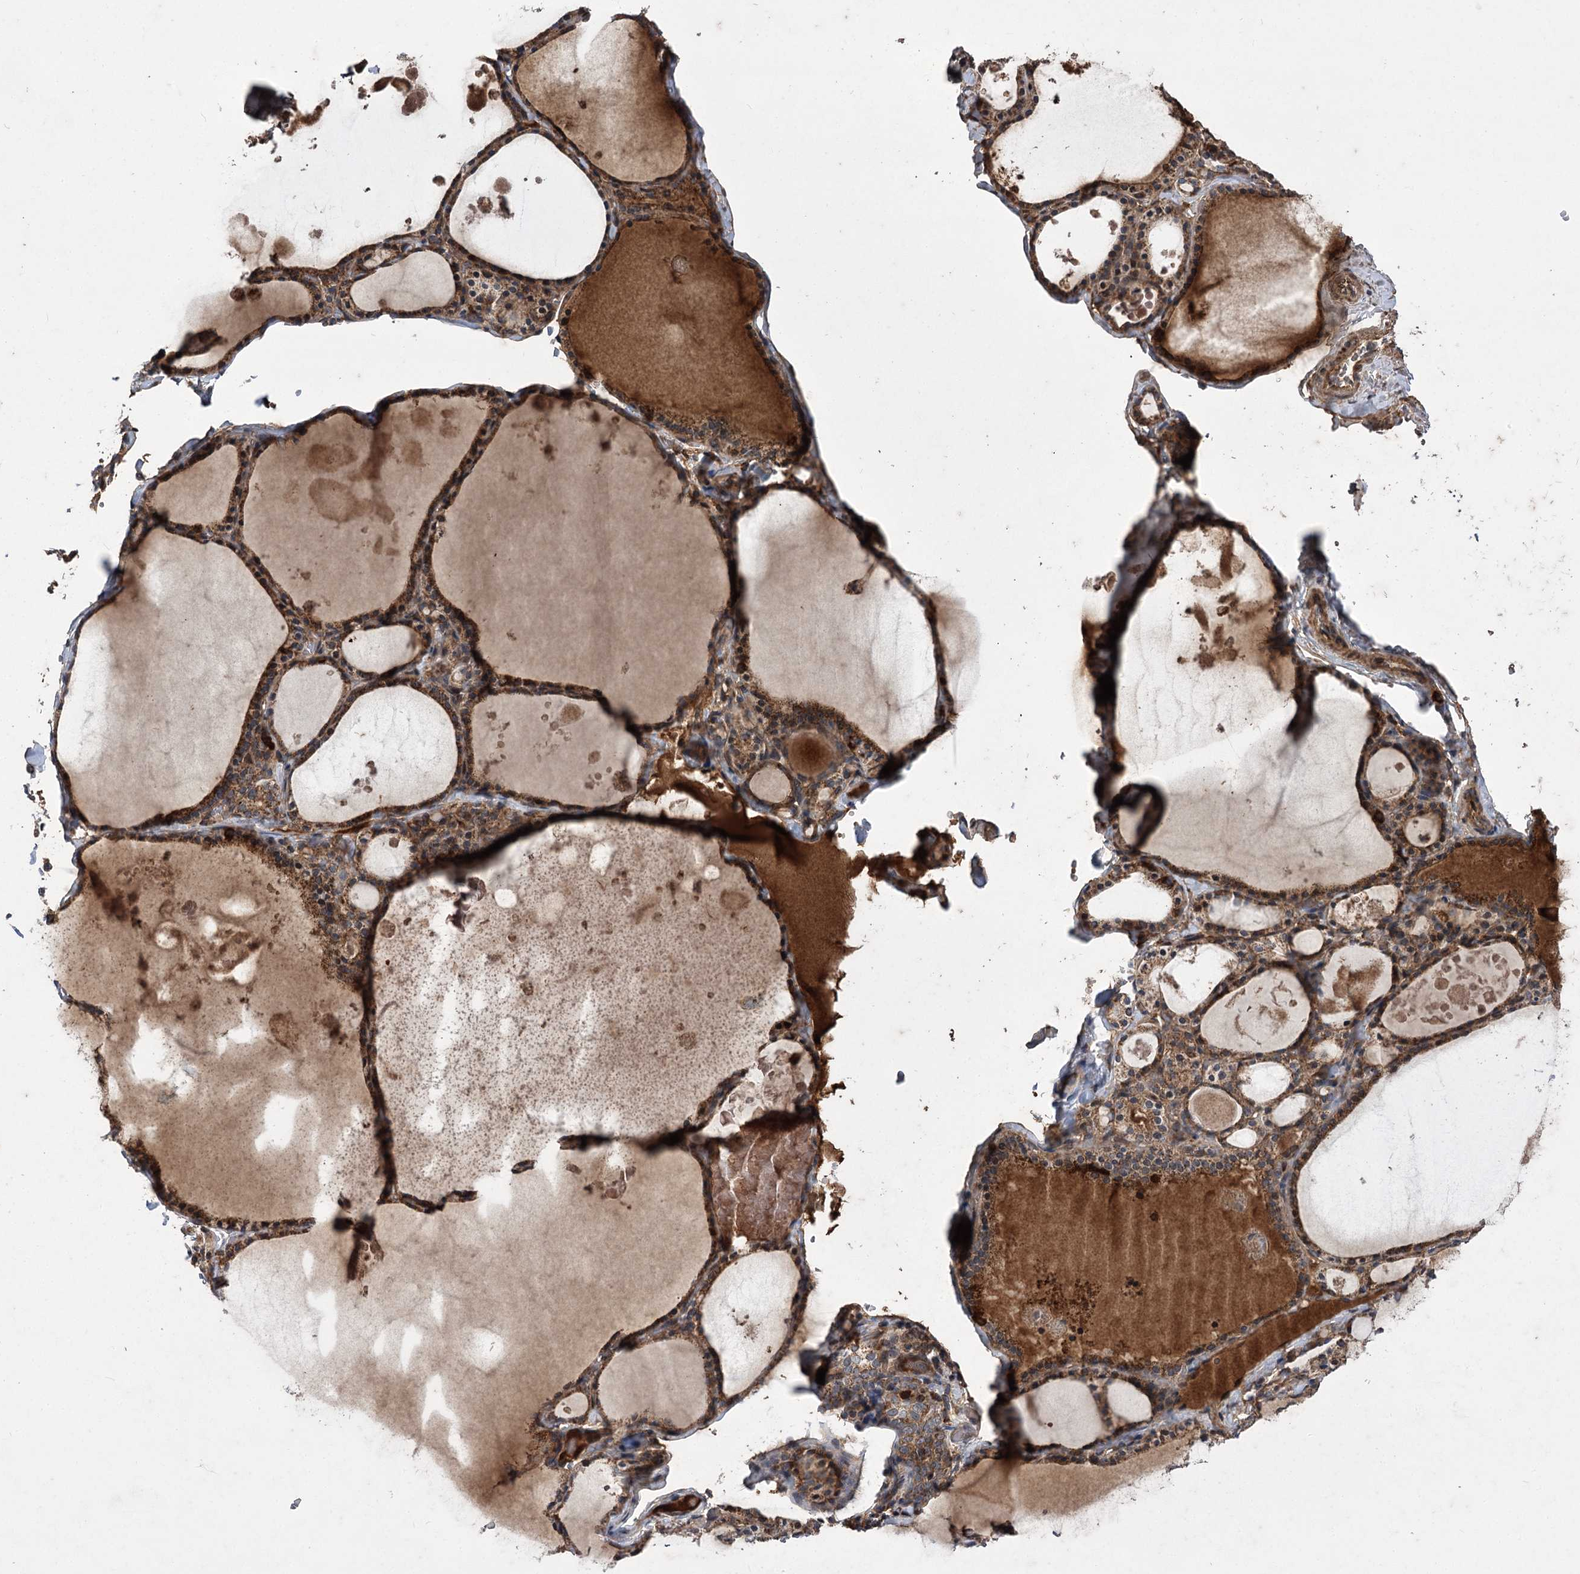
{"staining": {"intensity": "strong", "quantity": ">75%", "location": "cytoplasmic/membranous"}, "tissue": "thyroid gland", "cell_type": "Glandular cells", "image_type": "normal", "snomed": [{"axis": "morphology", "description": "Normal tissue, NOS"}, {"axis": "topography", "description": "Thyroid gland"}], "caption": "Brown immunohistochemical staining in normal thyroid gland displays strong cytoplasmic/membranous expression in approximately >75% of glandular cells. The staining is performed using DAB brown chromogen to label protein expression. The nuclei are counter-stained blue using hematoxylin.", "gene": "RASSF3", "patient": {"sex": "male", "age": 56}}